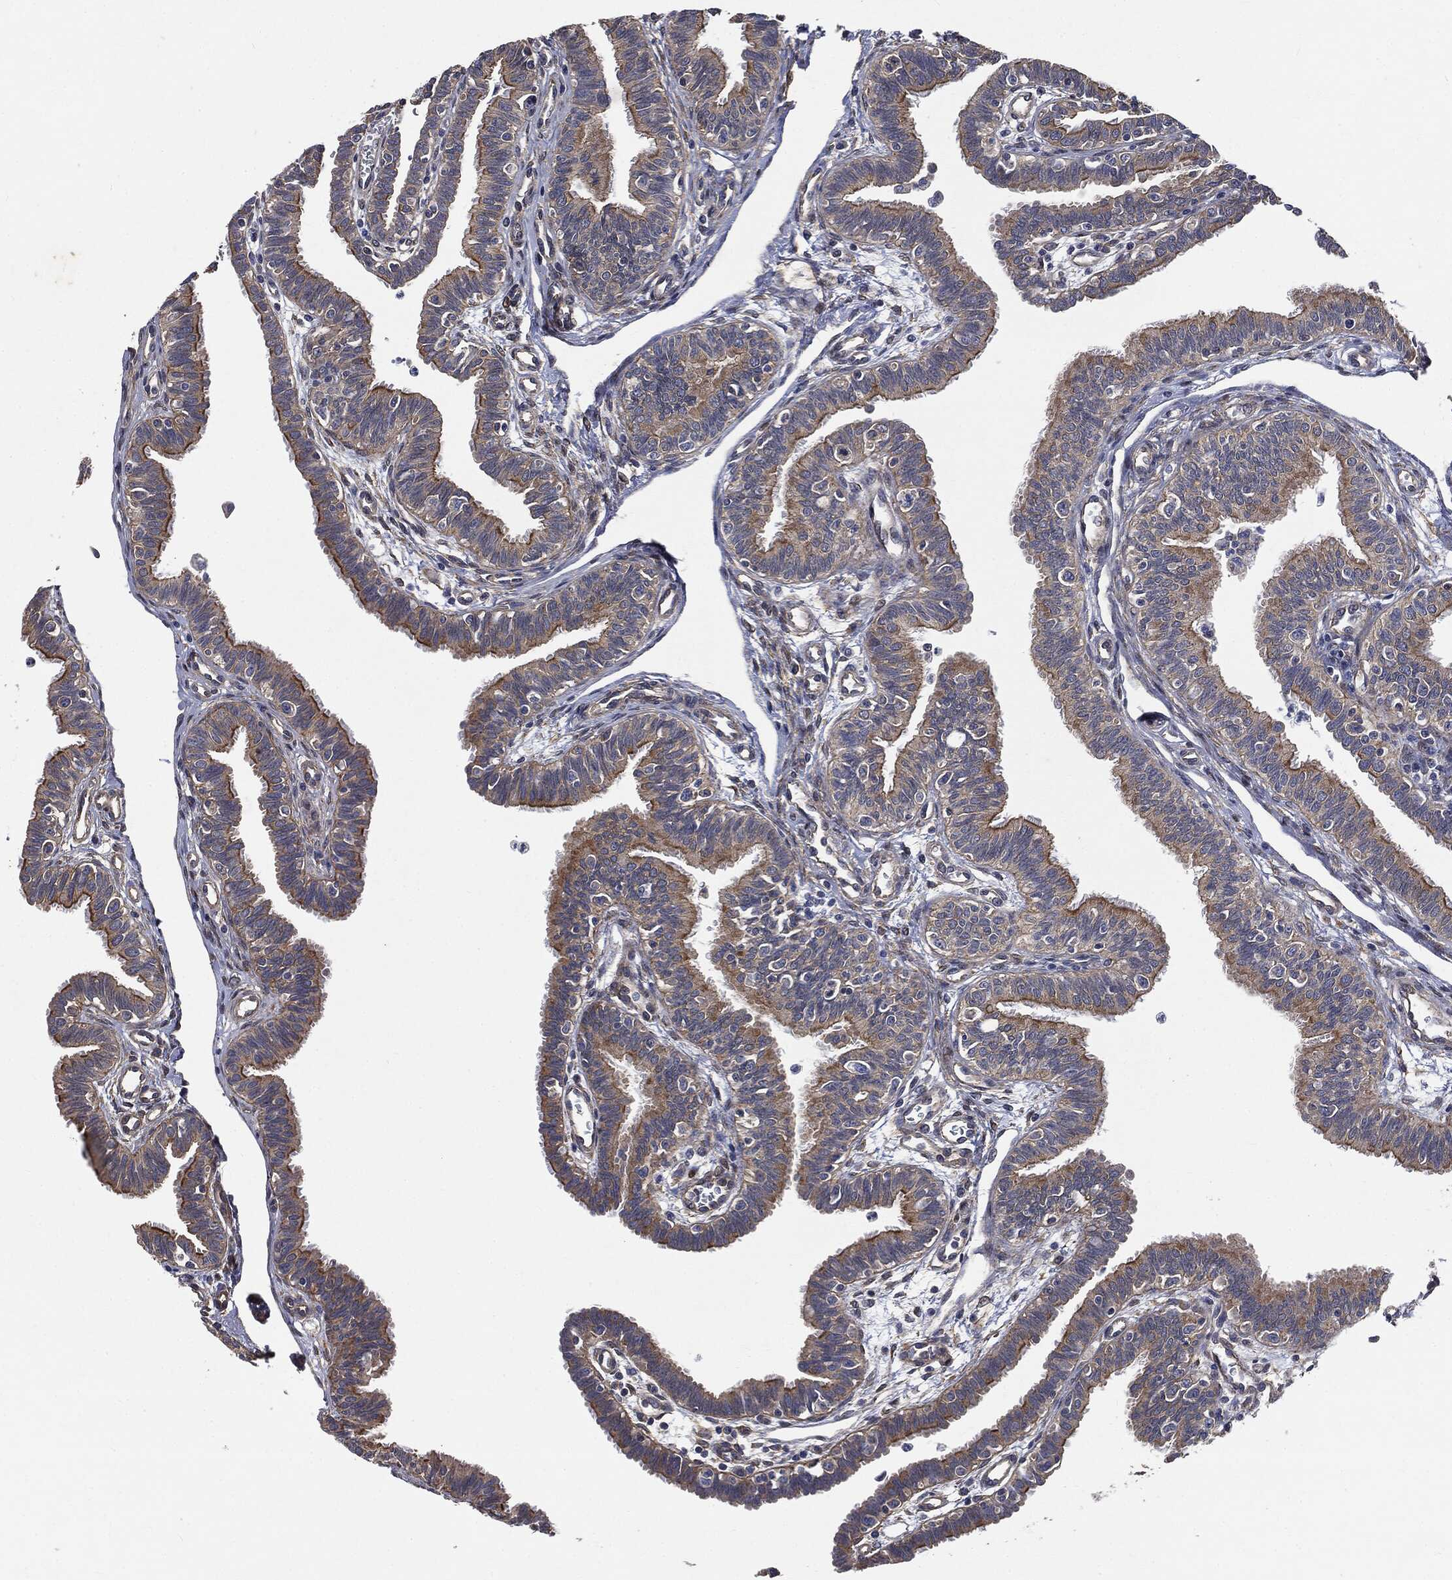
{"staining": {"intensity": "strong", "quantity": "25%-75%", "location": "cytoplasmic/membranous"}, "tissue": "fallopian tube", "cell_type": "Glandular cells", "image_type": "normal", "snomed": [{"axis": "morphology", "description": "Normal tissue, NOS"}, {"axis": "topography", "description": "Fallopian tube"}], "caption": "Benign fallopian tube was stained to show a protein in brown. There is high levels of strong cytoplasmic/membranous staining in about 25%-75% of glandular cells. (DAB (3,3'-diaminobenzidine) = brown stain, brightfield microscopy at high magnification).", "gene": "EPS15L1", "patient": {"sex": "female", "age": 36}}